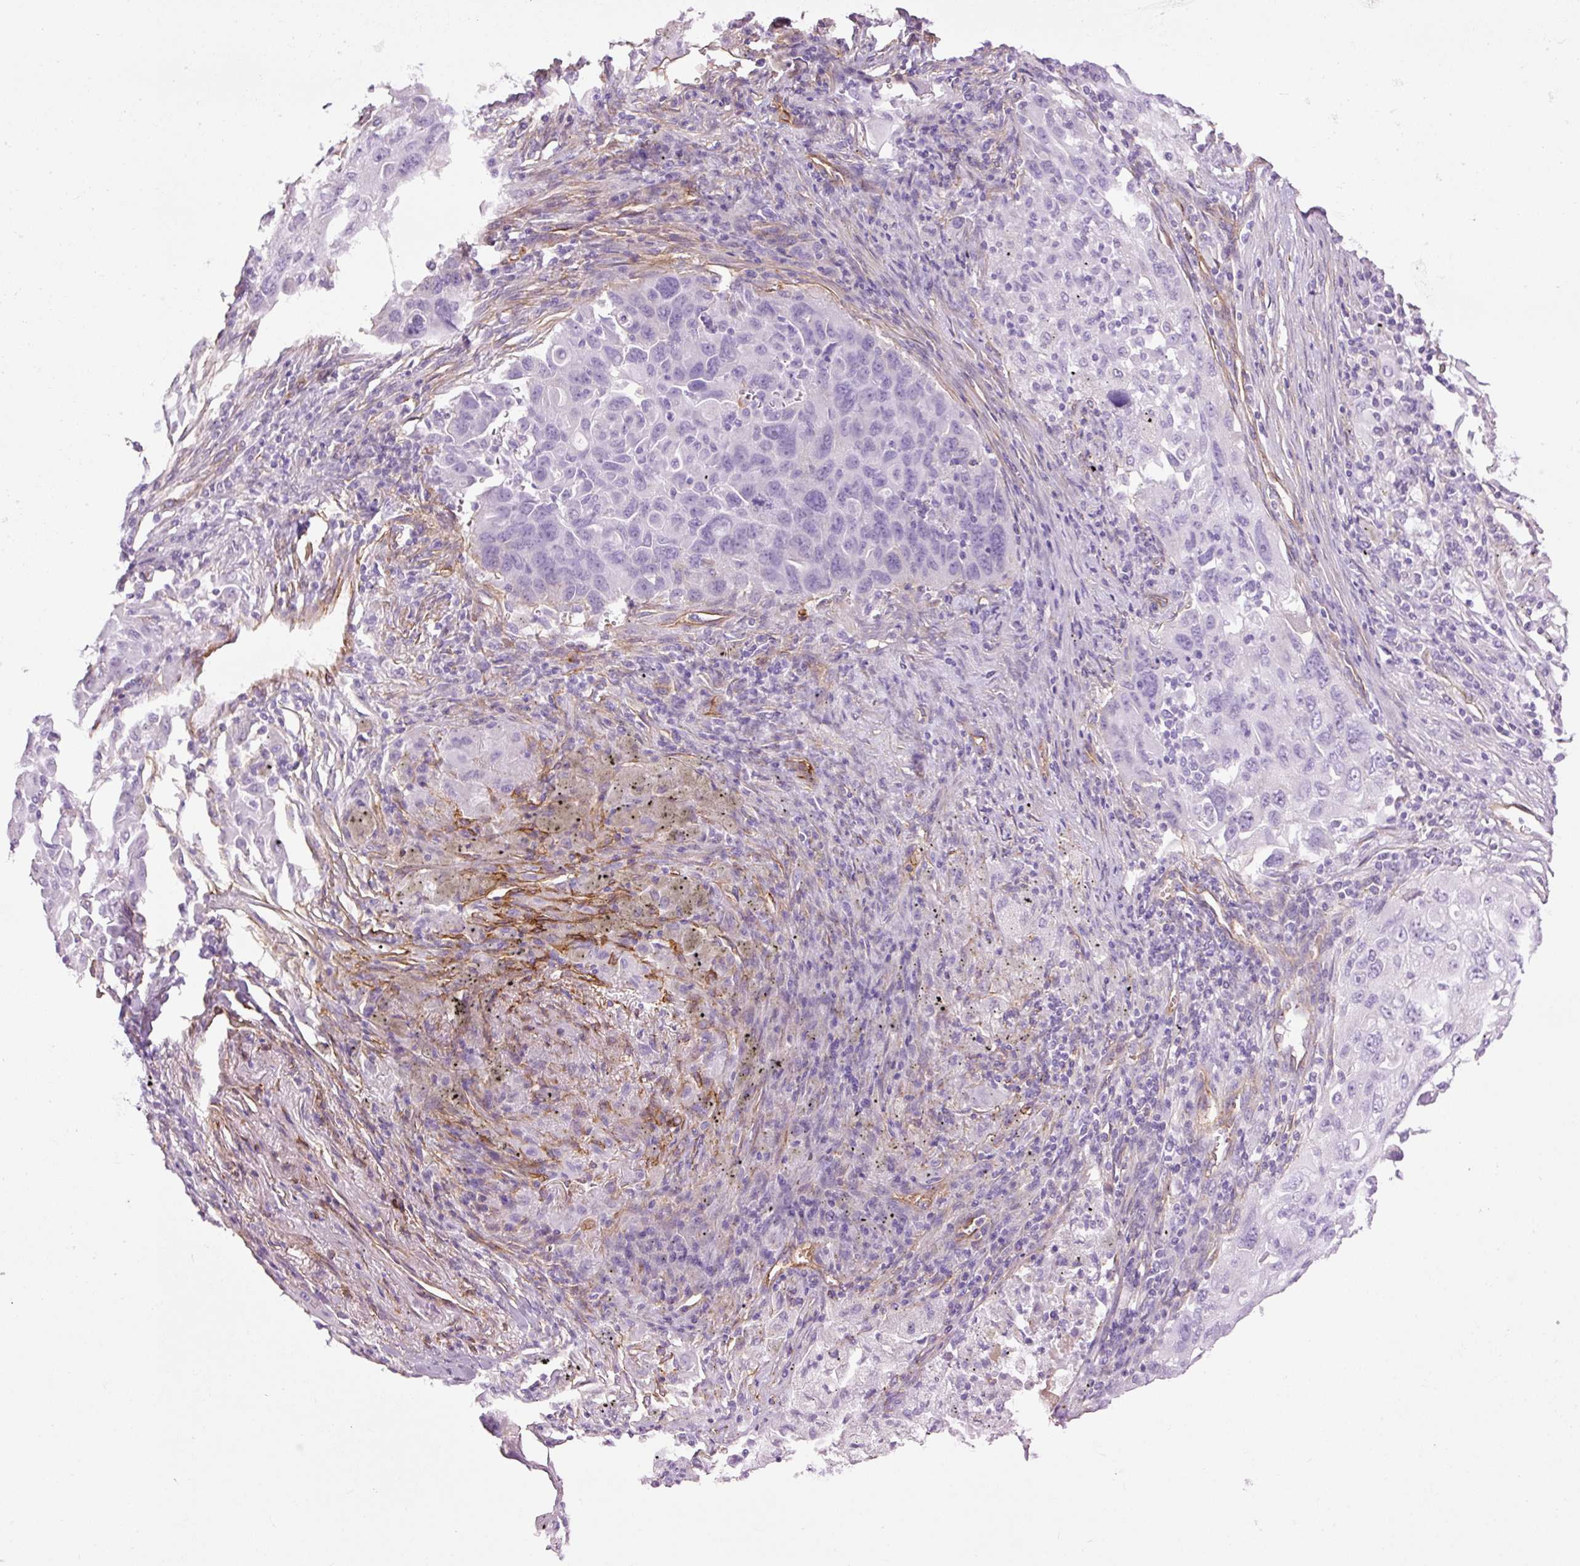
{"staining": {"intensity": "negative", "quantity": "none", "location": "none"}, "tissue": "lung cancer", "cell_type": "Tumor cells", "image_type": "cancer", "snomed": [{"axis": "morphology", "description": "Adenocarcinoma, NOS"}, {"axis": "morphology", "description": "Adenocarcinoma, metastatic, NOS"}, {"axis": "topography", "description": "Lymph node"}, {"axis": "topography", "description": "Lung"}], "caption": "The immunohistochemistry image has no significant staining in tumor cells of lung adenocarcinoma tissue.", "gene": "CAV1", "patient": {"sex": "female", "age": 42}}